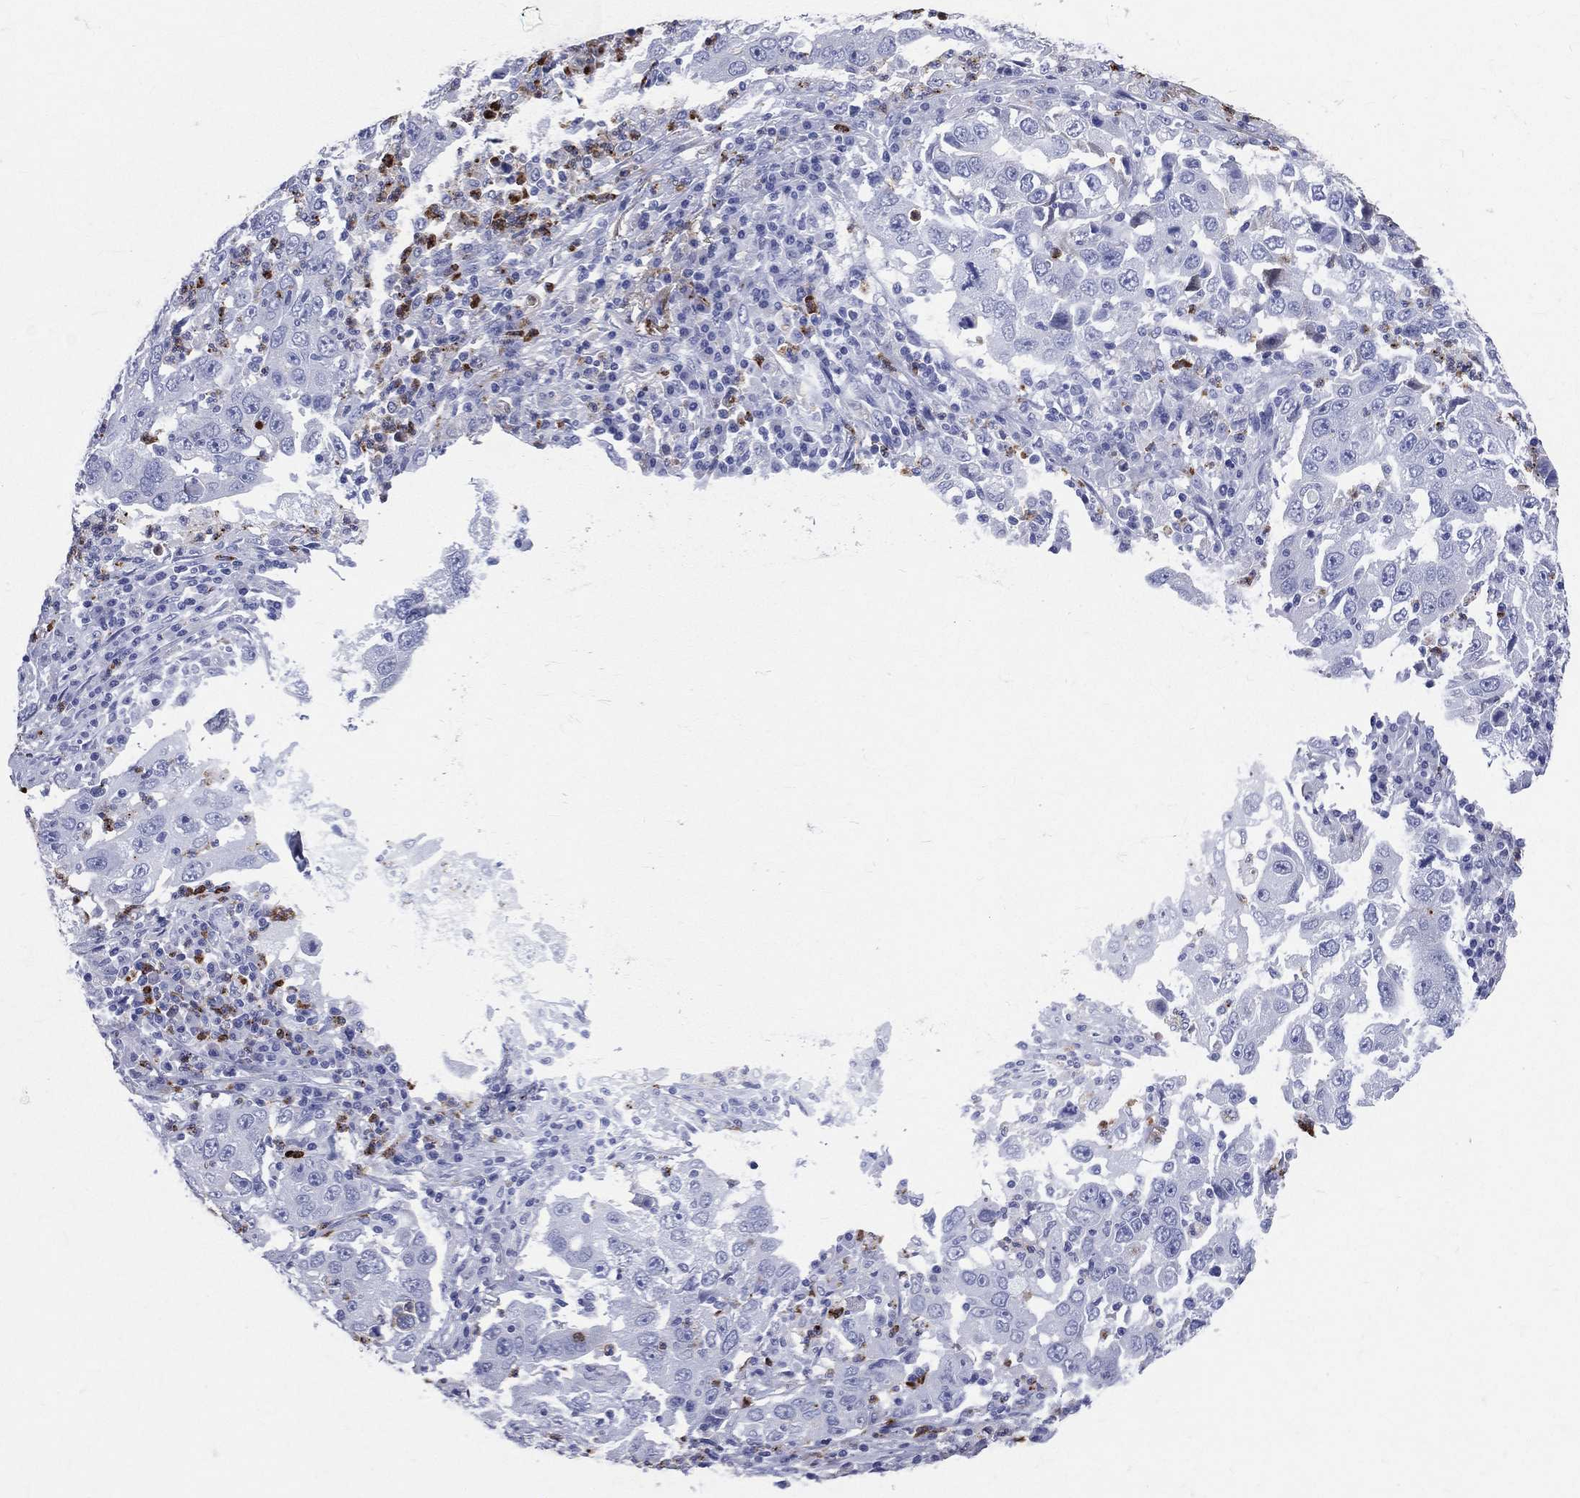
{"staining": {"intensity": "negative", "quantity": "none", "location": "none"}, "tissue": "lung cancer", "cell_type": "Tumor cells", "image_type": "cancer", "snomed": [{"axis": "morphology", "description": "Adenocarcinoma, NOS"}, {"axis": "topography", "description": "Lung"}], "caption": "Immunohistochemical staining of lung cancer exhibits no significant positivity in tumor cells.", "gene": "PGLYRP1", "patient": {"sex": "male", "age": 73}}